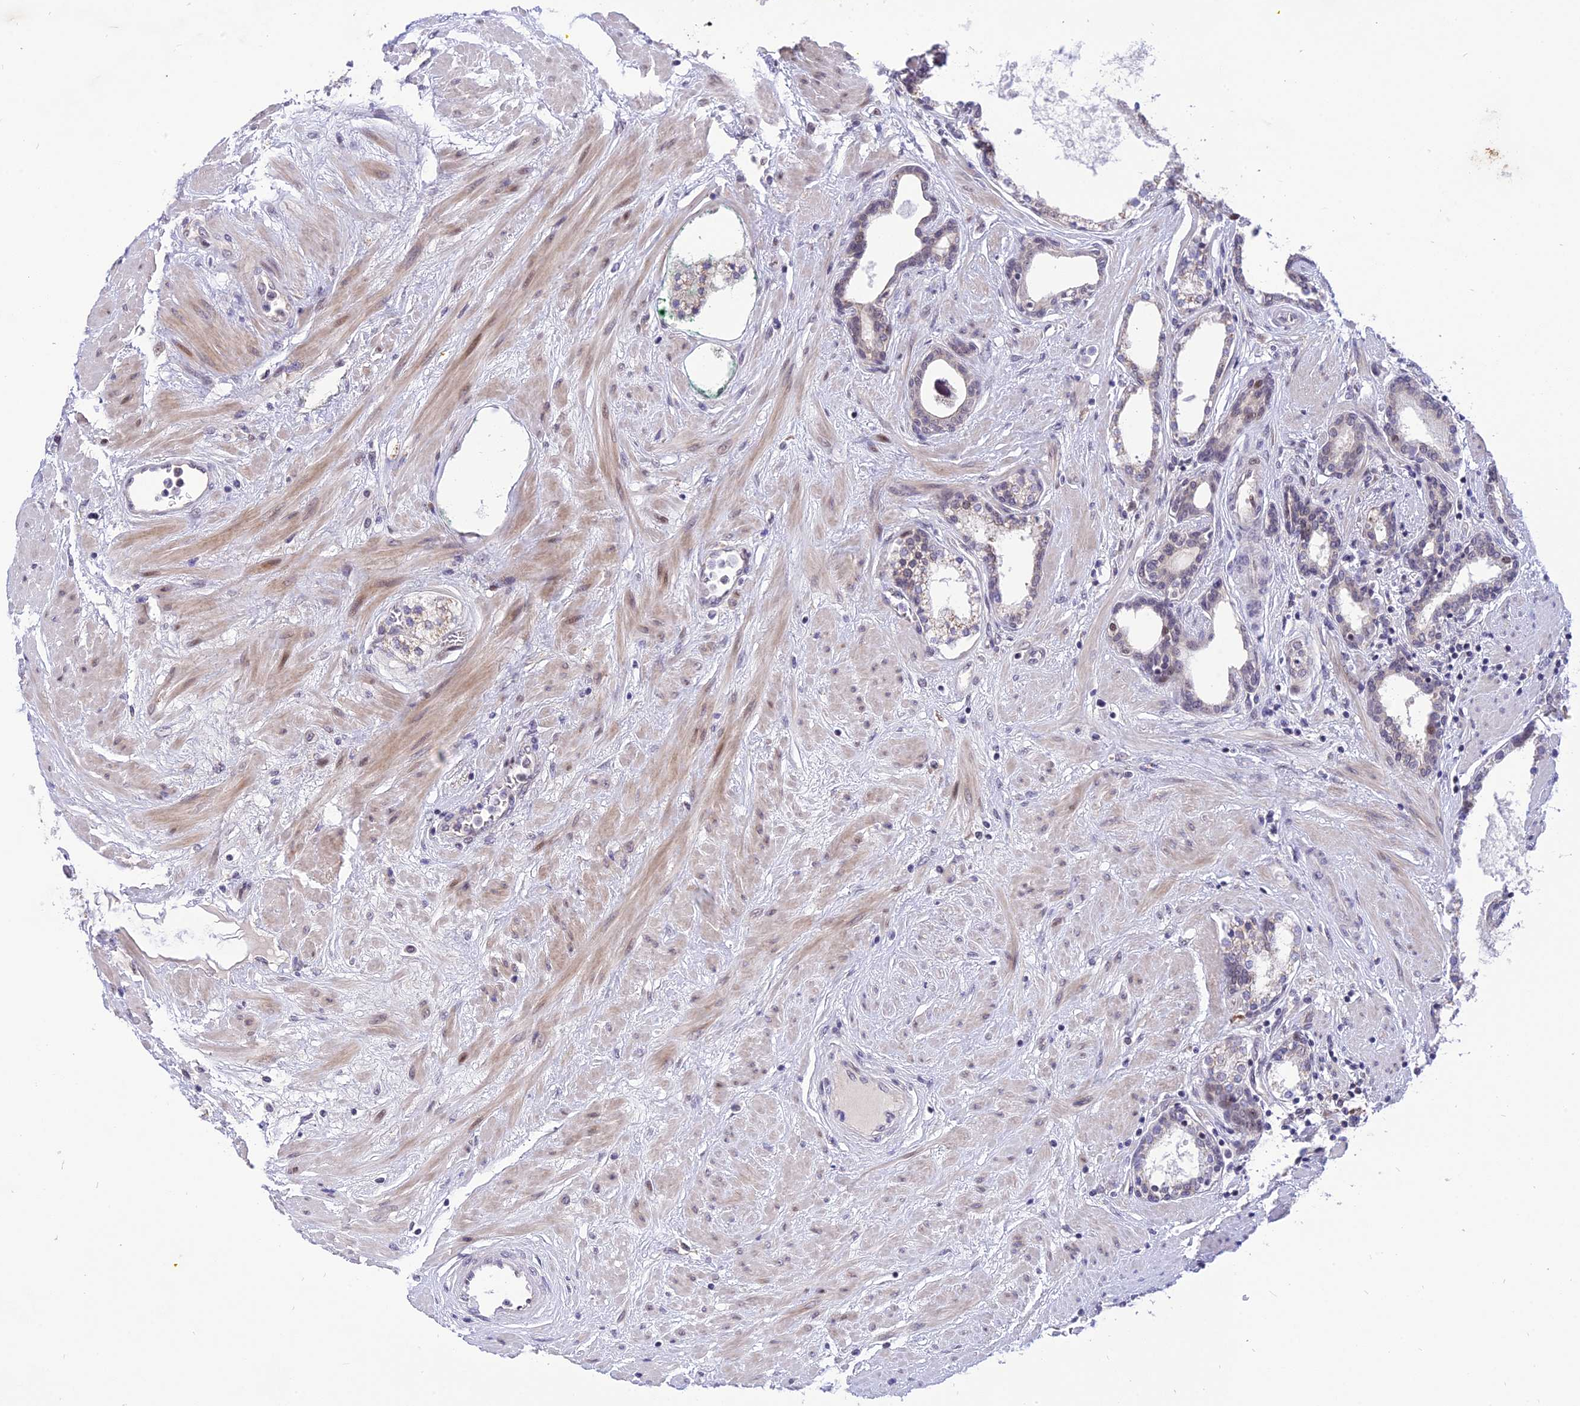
{"staining": {"intensity": "weak", "quantity": "25%-75%", "location": "cytoplasmic/membranous"}, "tissue": "prostate cancer", "cell_type": "Tumor cells", "image_type": "cancer", "snomed": [{"axis": "morphology", "description": "Adenocarcinoma, High grade"}, {"axis": "topography", "description": "Prostate"}], "caption": "Prostate cancer stained for a protein (brown) reveals weak cytoplasmic/membranous positive staining in approximately 25%-75% of tumor cells.", "gene": "ZNF837", "patient": {"sex": "male", "age": 58}}